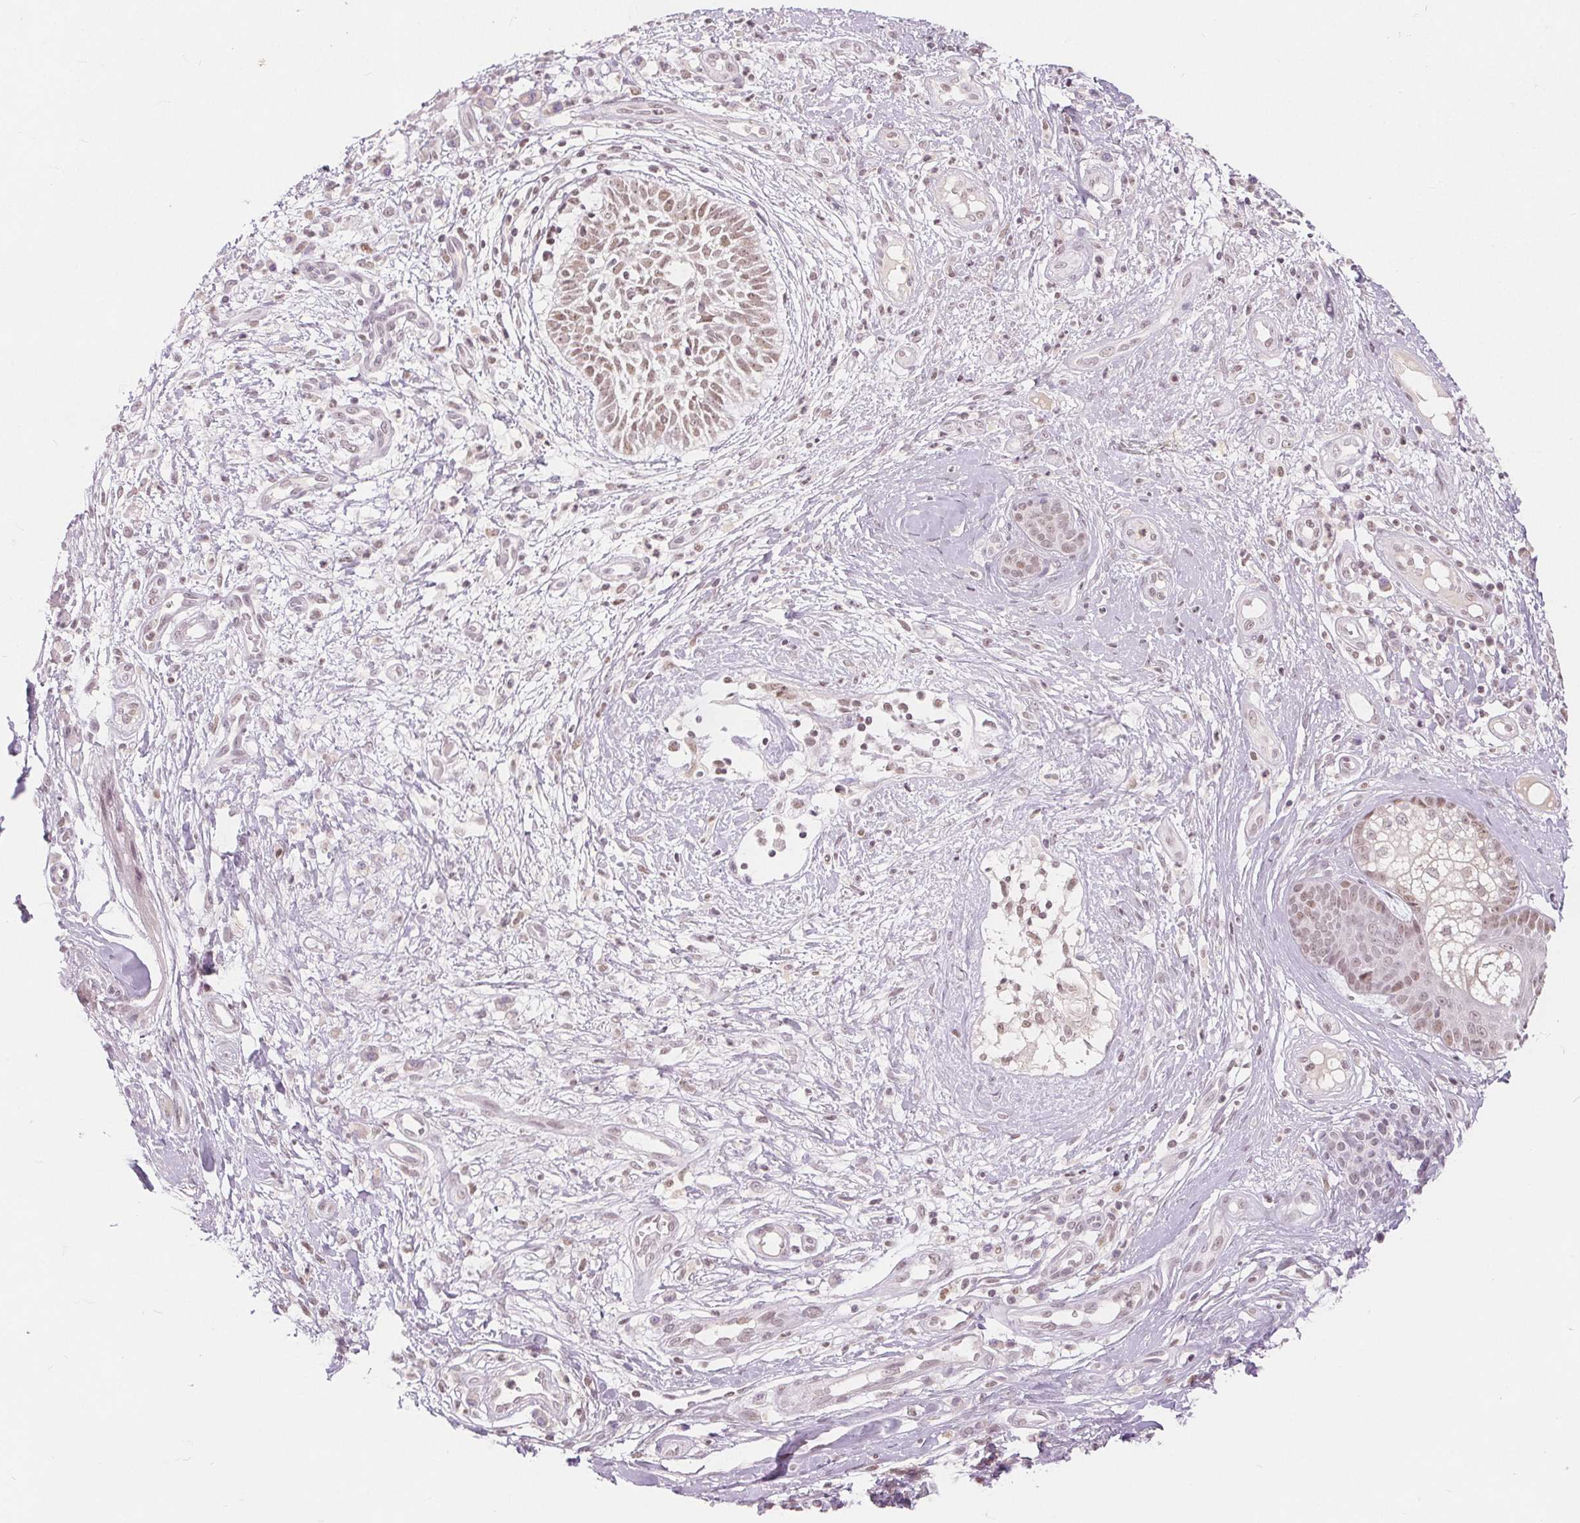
{"staining": {"intensity": "weak", "quantity": ">75%", "location": "nuclear"}, "tissue": "skin cancer", "cell_type": "Tumor cells", "image_type": "cancer", "snomed": [{"axis": "morphology", "description": "Basal cell carcinoma"}, {"axis": "topography", "description": "Skin"}], "caption": "Brown immunohistochemical staining in human skin basal cell carcinoma shows weak nuclear staining in approximately >75% of tumor cells. The staining was performed using DAB (3,3'-diaminobenzidine), with brown indicating positive protein expression. Nuclei are stained blue with hematoxylin.", "gene": "DEK", "patient": {"sex": "female", "age": 89}}